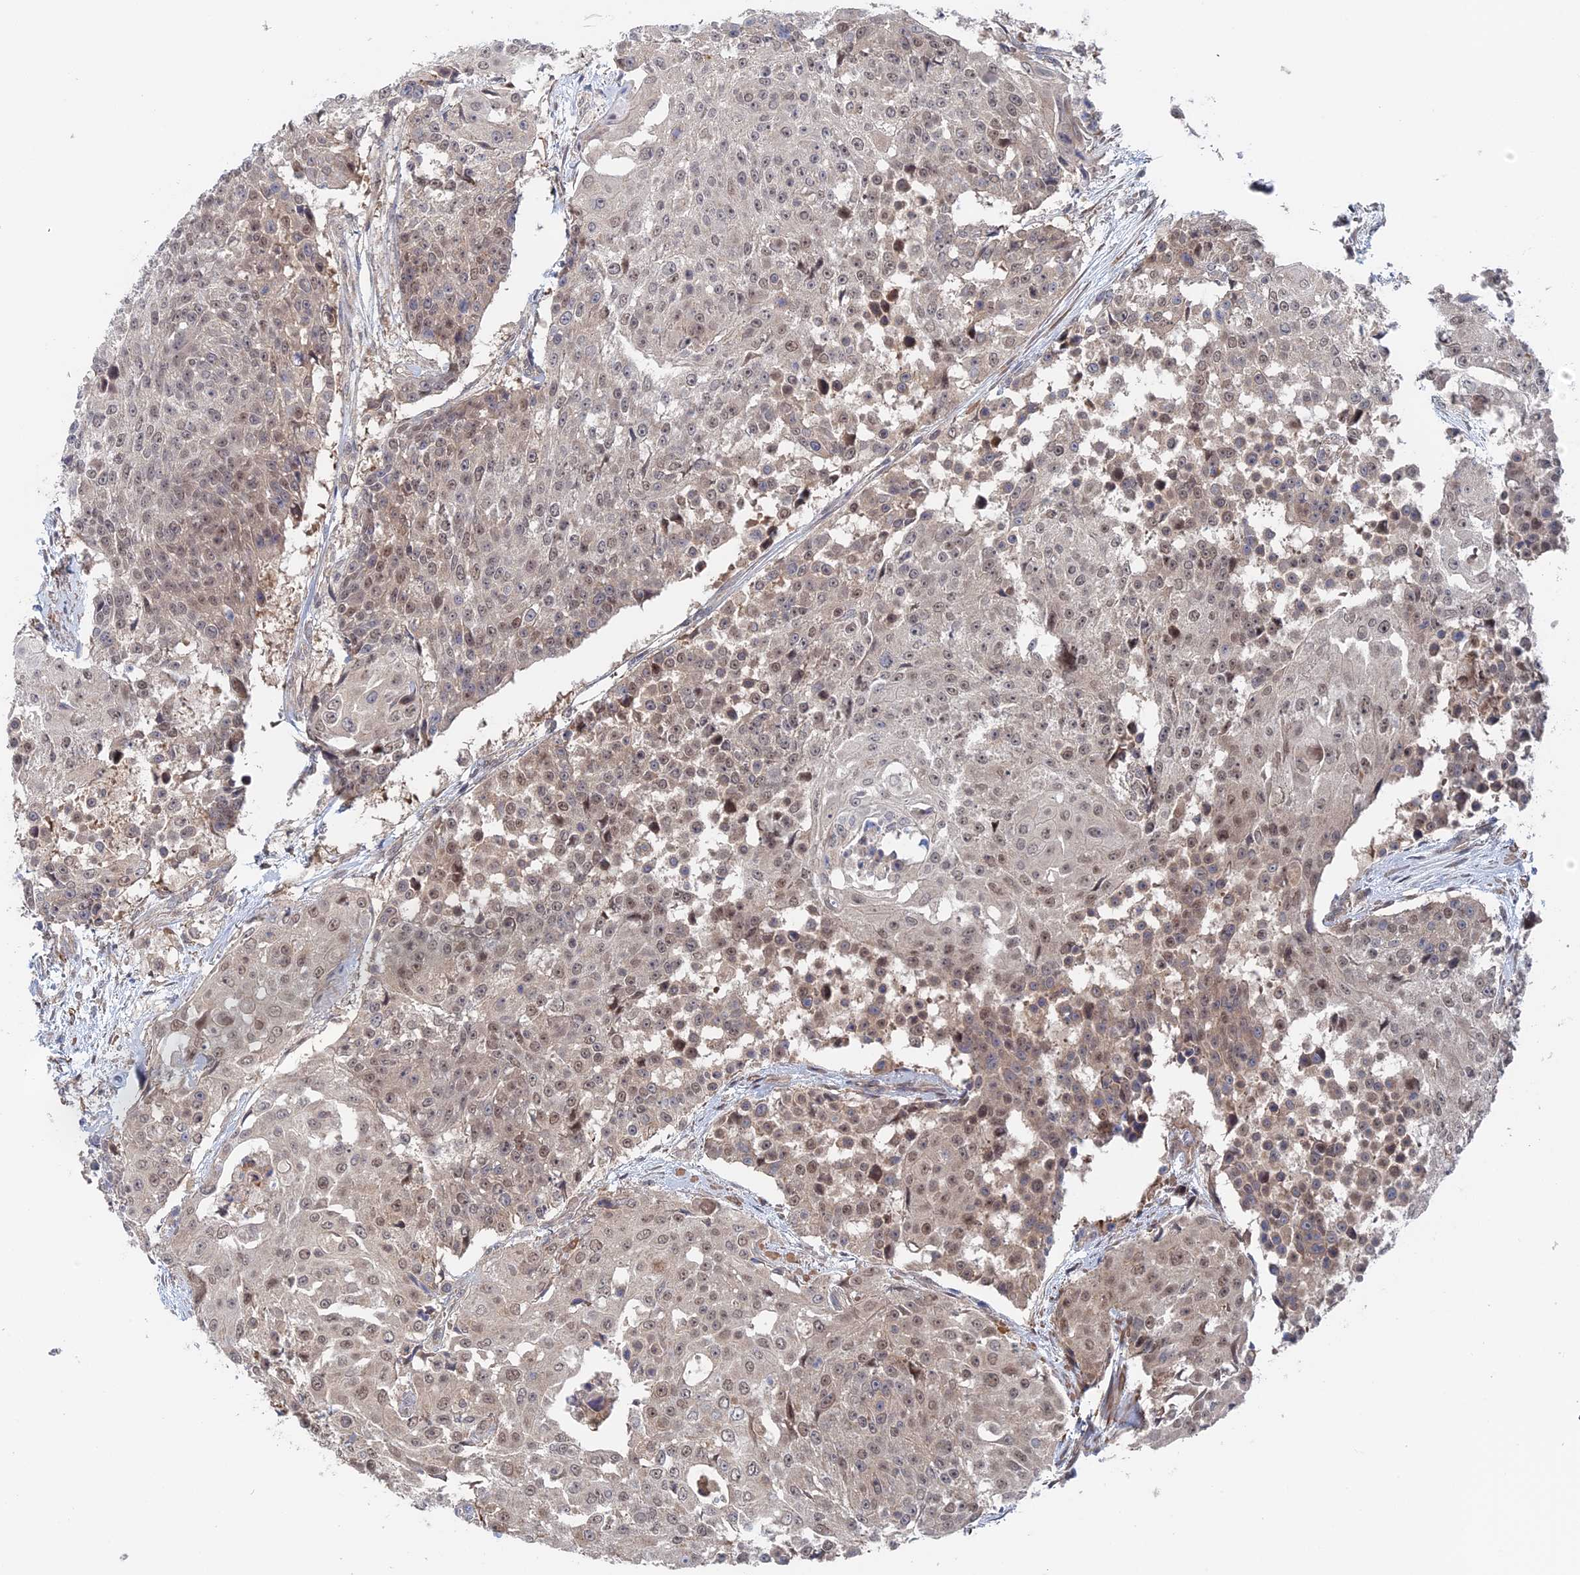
{"staining": {"intensity": "weak", "quantity": "25%-75%", "location": "nuclear"}, "tissue": "urothelial cancer", "cell_type": "Tumor cells", "image_type": "cancer", "snomed": [{"axis": "morphology", "description": "Urothelial carcinoma, High grade"}, {"axis": "topography", "description": "Urinary bladder"}], "caption": "Urothelial cancer tissue shows weak nuclear staining in about 25%-75% of tumor cells, visualized by immunohistochemistry.", "gene": "ELOVL6", "patient": {"sex": "female", "age": 63}}